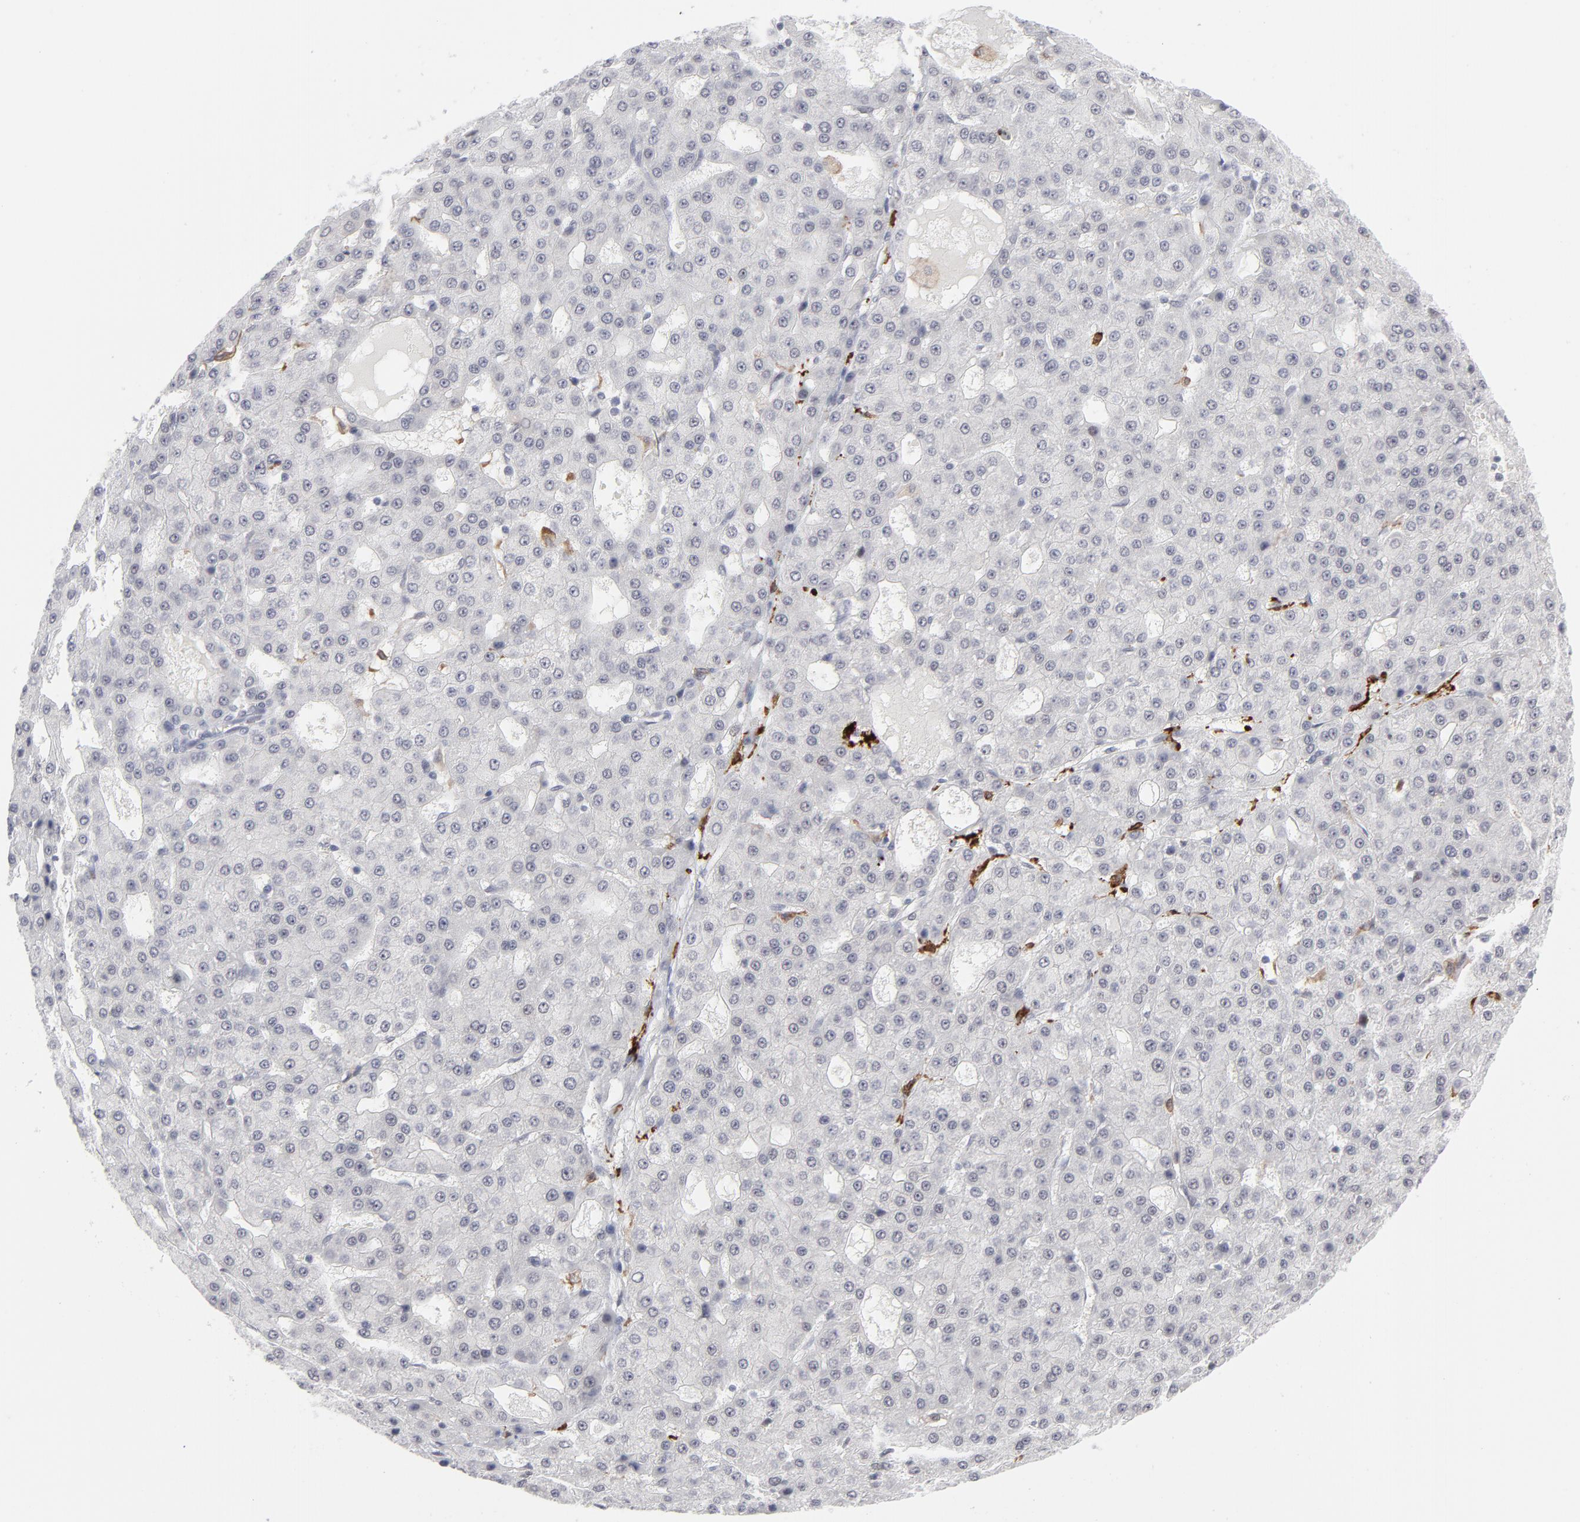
{"staining": {"intensity": "negative", "quantity": "none", "location": "none"}, "tissue": "liver cancer", "cell_type": "Tumor cells", "image_type": "cancer", "snomed": [{"axis": "morphology", "description": "Carcinoma, Hepatocellular, NOS"}, {"axis": "topography", "description": "Liver"}], "caption": "IHC micrograph of neoplastic tissue: human liver cancer stained with DAB (3,3'-diaminobenzidine) shows no significant protein staining in tumor cells.", "gene": "CCR2", "patient": {"sex": "male", "age": 47}}